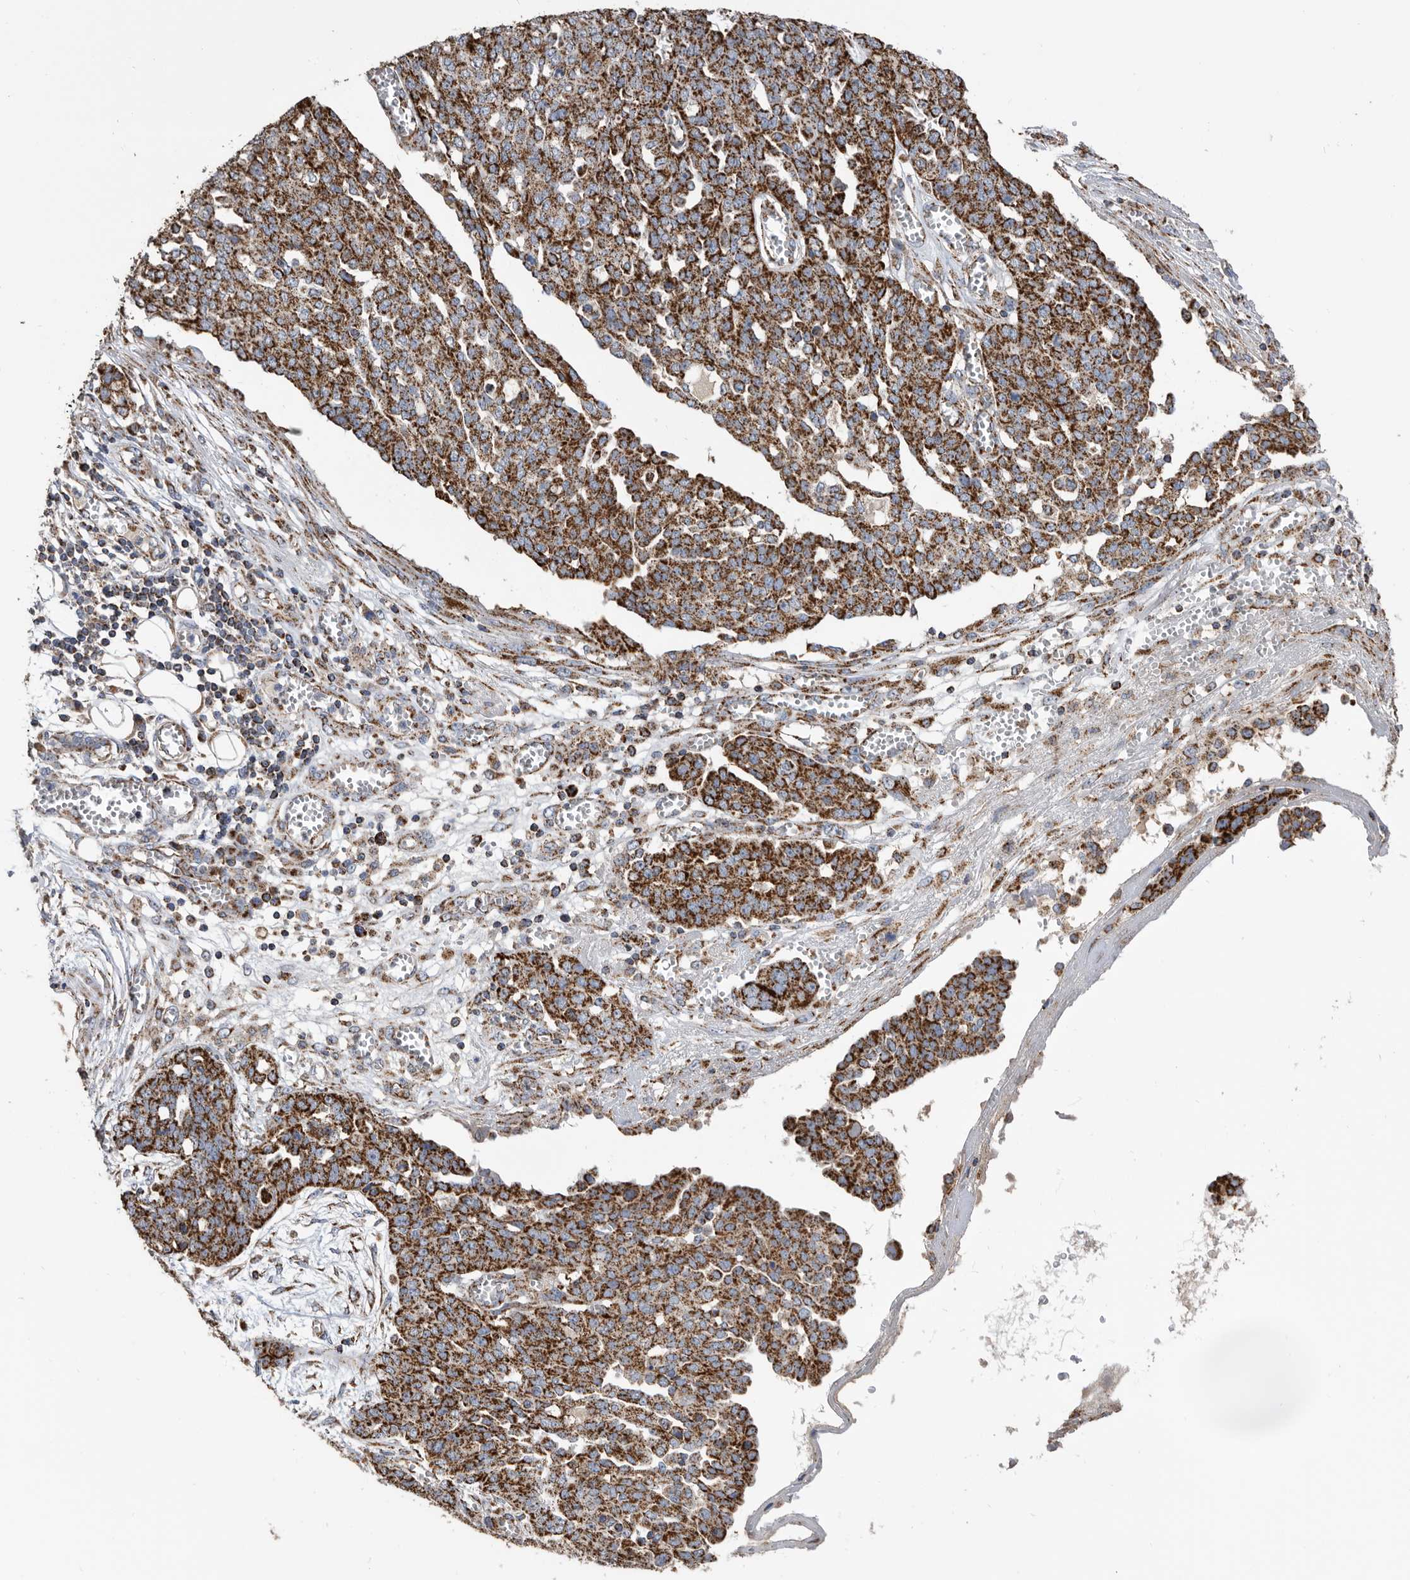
{"staining": {"intensity": "strong", "quantity": ">75%", "location": "cytoplasmic/membranous"}, "tissue": "ovarian cancer", "cell_type": "Tumor cells", "image_type": "cancer", "snomed": [{"axis": "morphology", "description": "Cystadenocarcinoma, serous, NOS"}, {"axis": "topography", "description": "Soft tissue"}, {"axis": "topography", "description": "Ovary"}], "caption": "IHC micrograph of neoplastic tissue: serous cystadenocarcinoma (ovarian) stained using immunohistochemistry shows high levels of strong protein expression localized specifically in the cytoplasmic/membranous of tumor cells, appearing as a cytoplasmic/membranous brown color.", "gene": "WFDC1", "patient": {"sex": "female", "age": 57}}